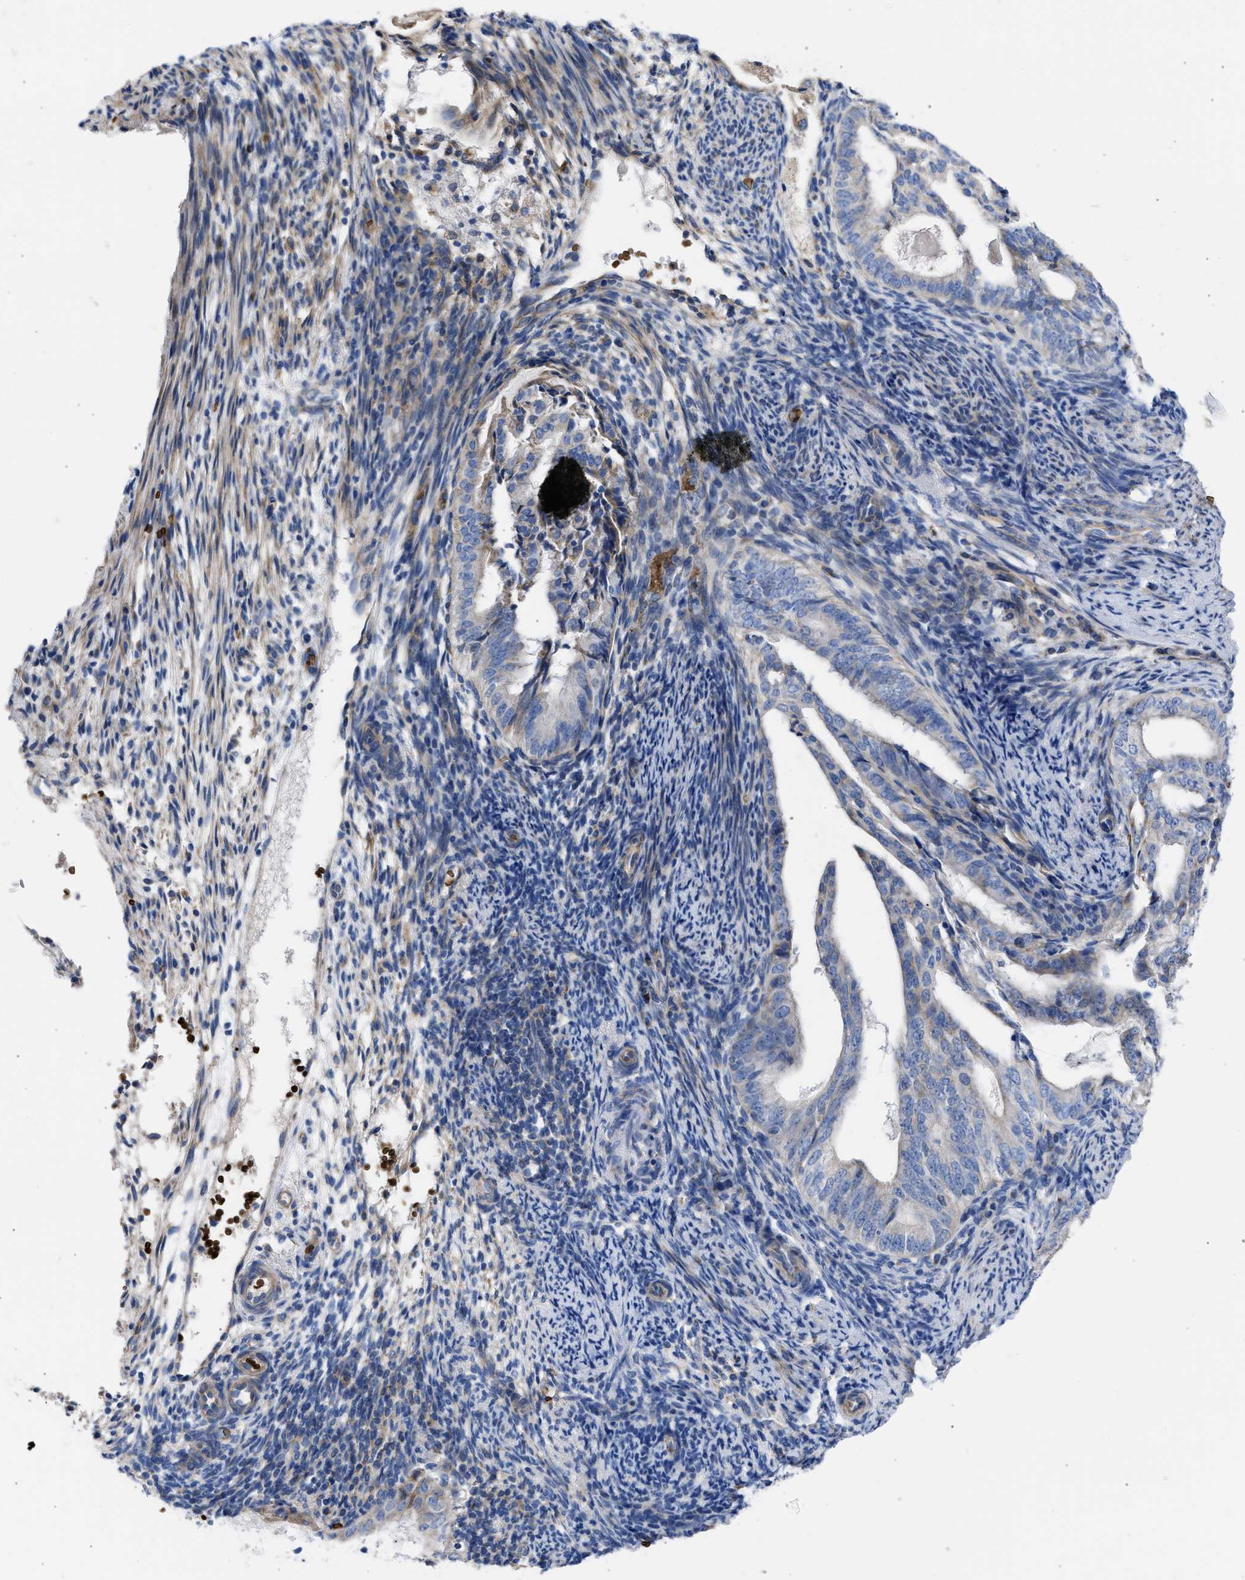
{"staining": {"intensity": "weak", "quantity": "<25%", "location": "cytoplasmic/membranous"}, "tissue": "endometrial cancer", "cell_type": "Tumor cells", "image_type": "cancer", "snomed": [{"axis": "morphology", "description": "Adenocarcinoma, NOS"}, {"axis": "topography", "description": "Endometrium"}], "caption": "High power microscopy histopathology image of an IHC image of endometrial cancer, revealing no significant staining in tumor cells.", "gene": "BTG3", "patient": {"sex": "female", "age": 58}}